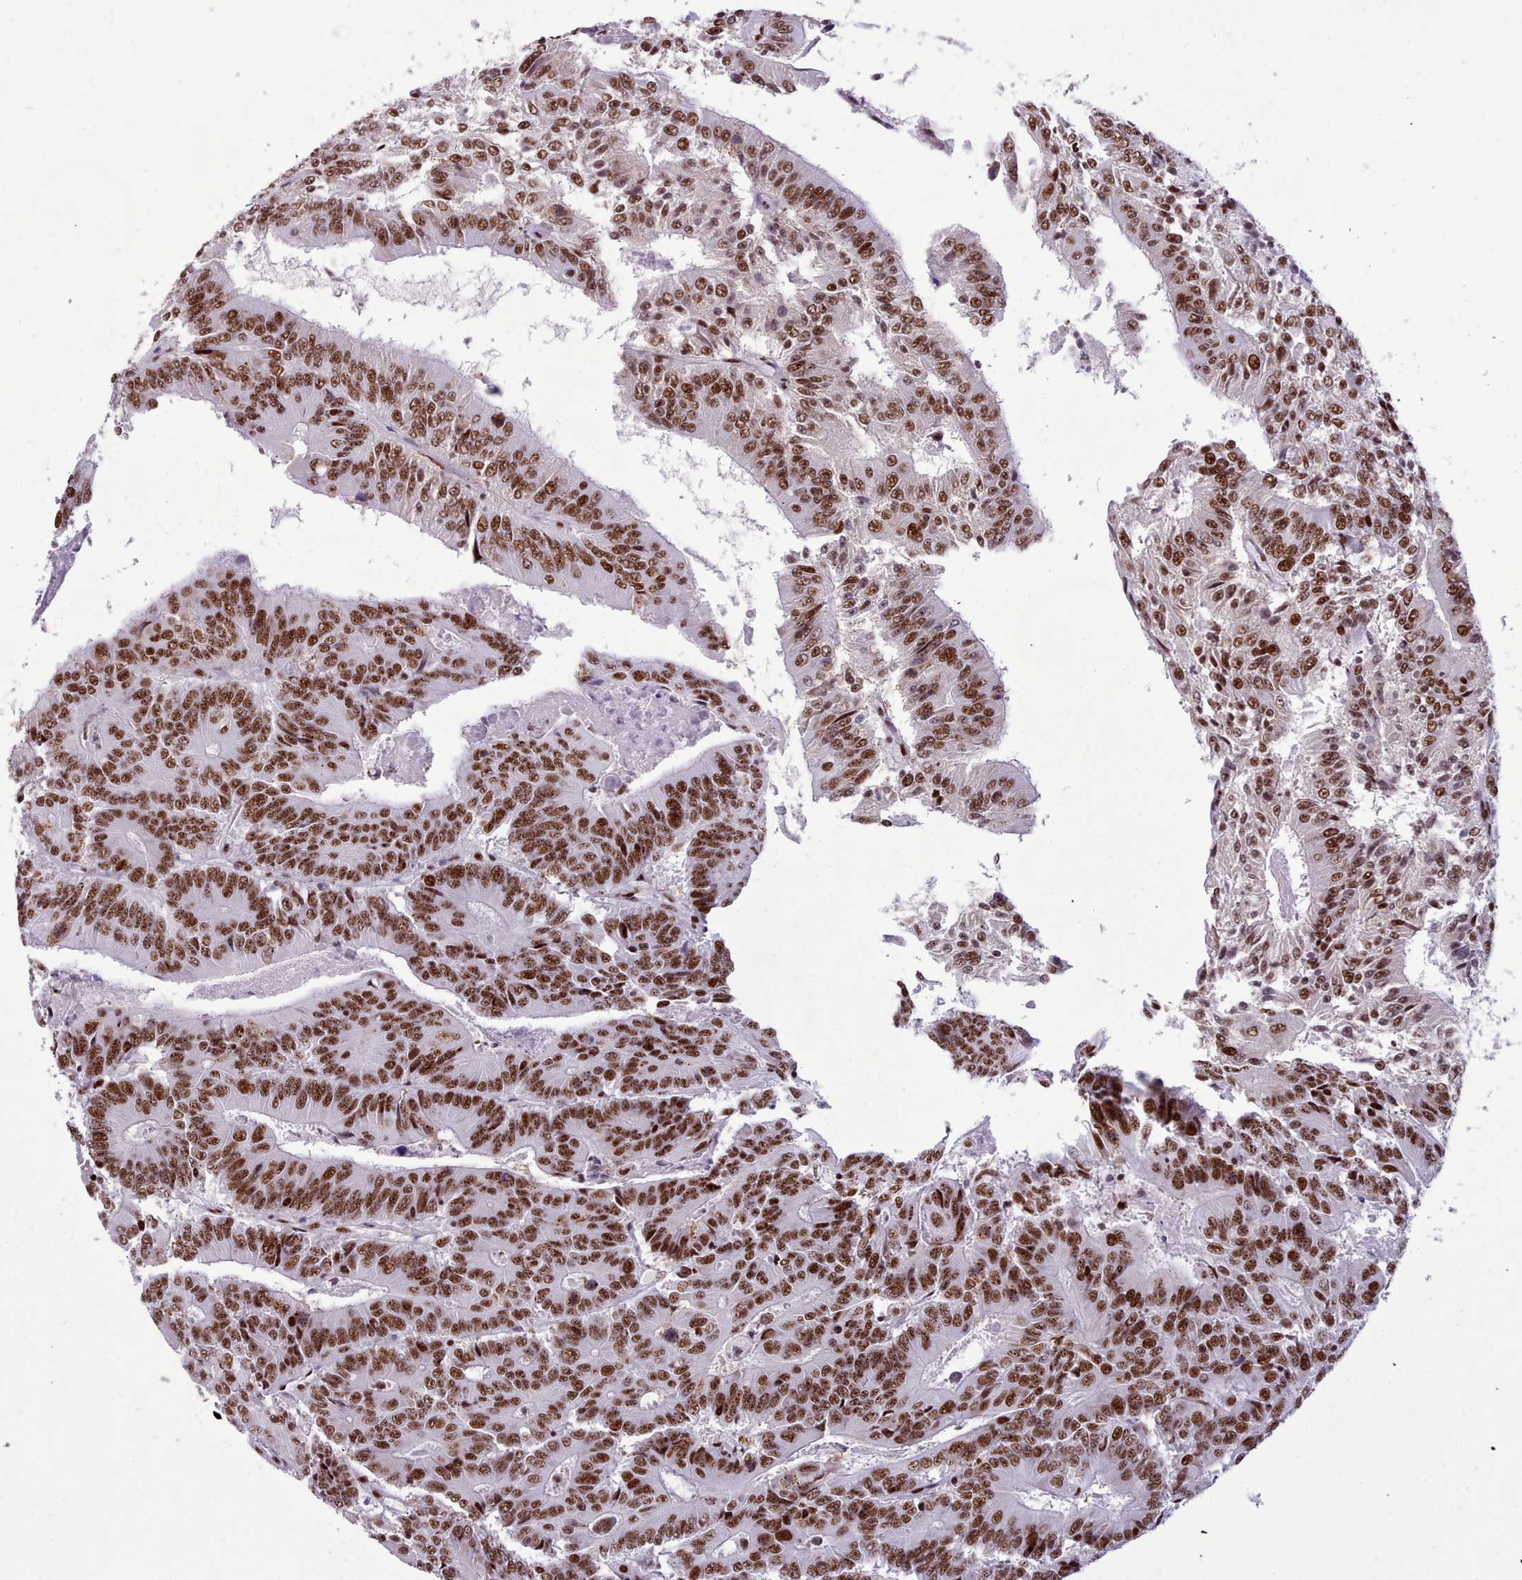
{"staining": {"intensity": "strong", "quantity": ">75%", "location": "nuclear"}, "tissue": "colorectal cancer", "cell_type": "Tumor cells", "image_type": "cancer", "snomed": [{"axis": "morphology", "description": "Adenocarcinoma, NOS"}, {"axis": "topography", "description": "Colon"}], "caption": "Protein staining of colorectal cancer tissue demonstrates strong nuclear expression in about >75% of tumor cells.", "gene": "TMEM35B", "patient": {"sex": "male", "age": 83}}